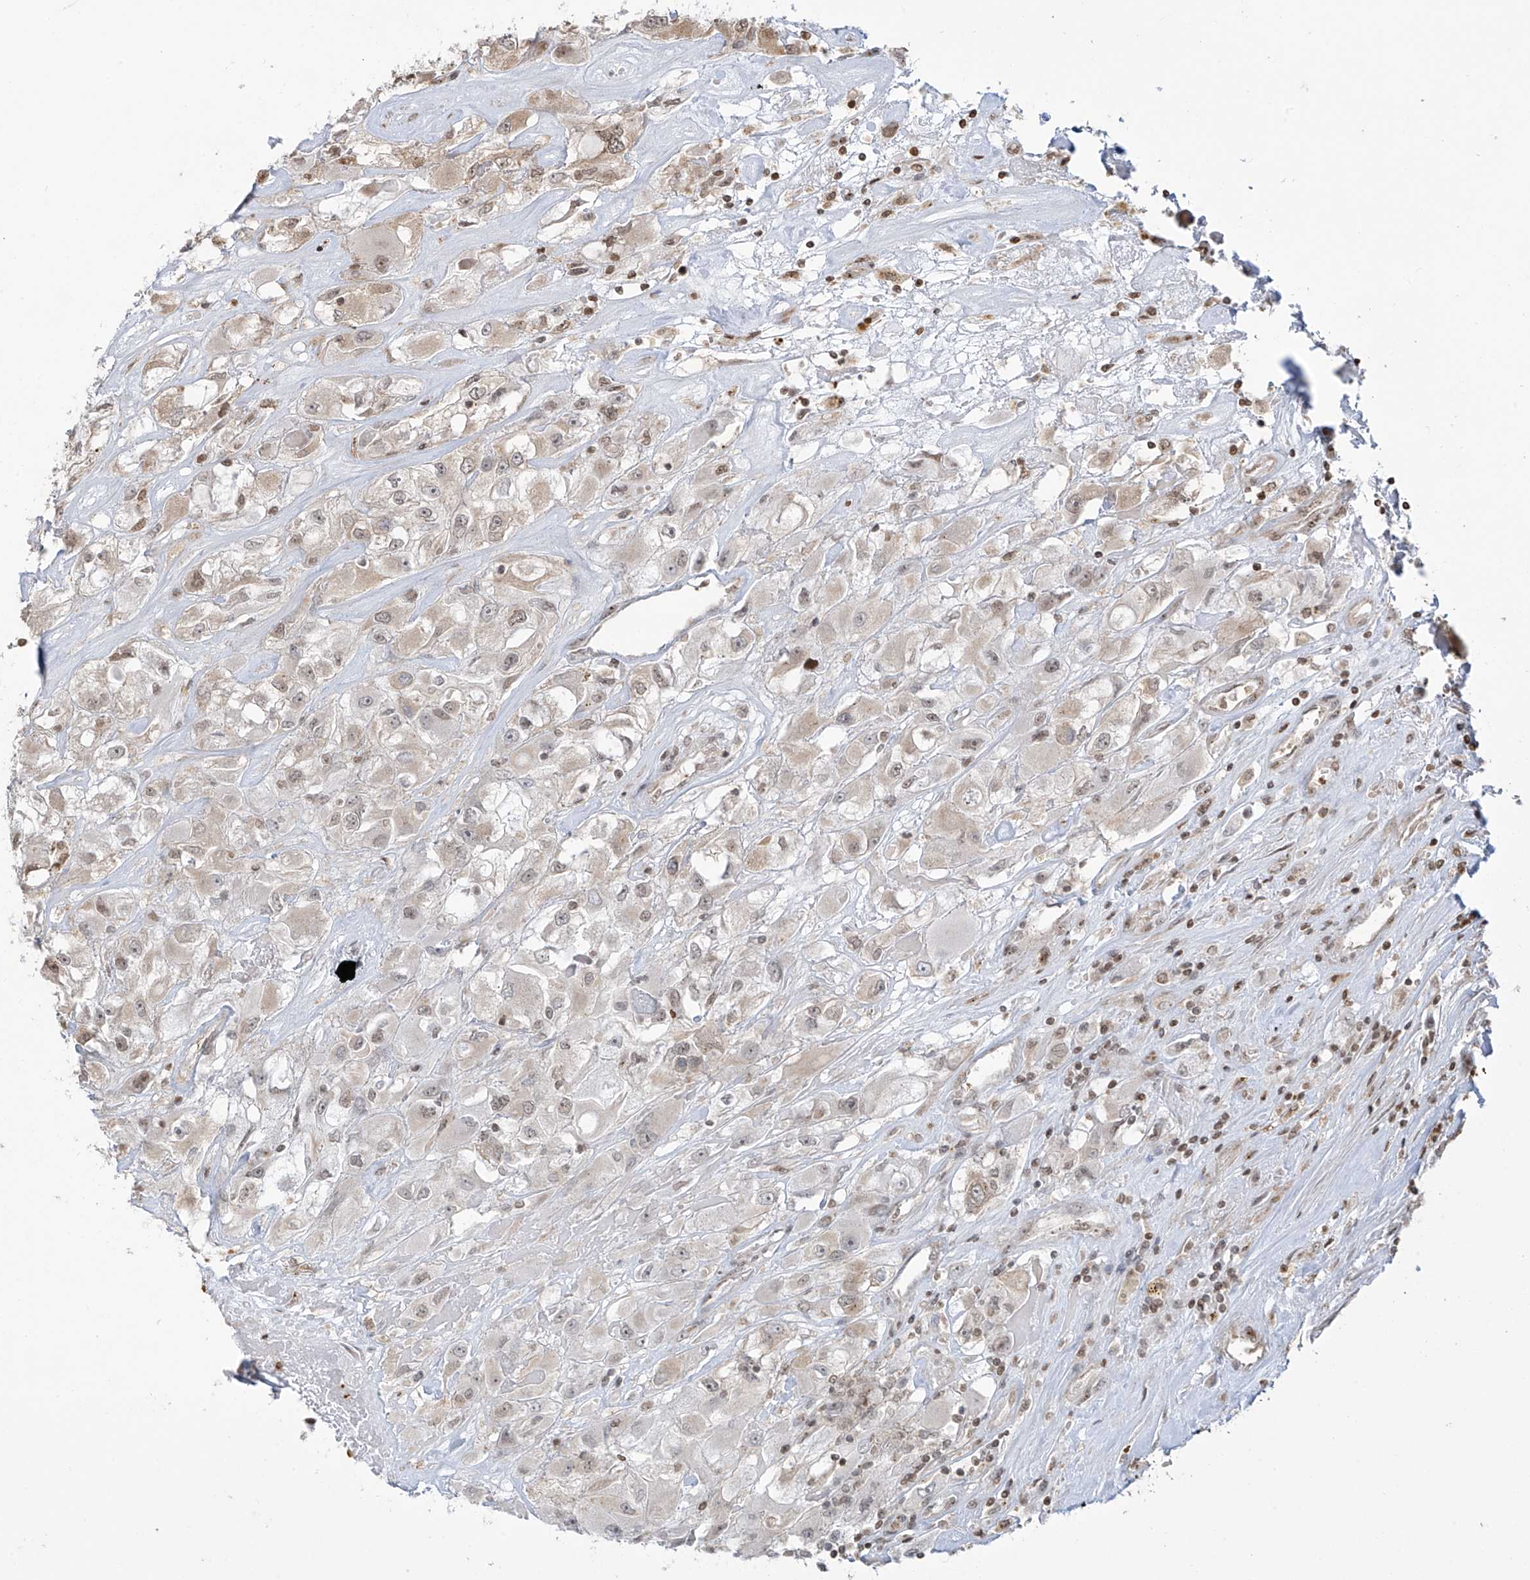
{"staining": {"intensity": "negative", "quantity": "none", "location": "none"}, "tissue": "renal cancer", "cell_type": "Tumor cells", "image_type": "cancer", "snomed": [{"axis": "morphology", "description": "Adenocarcinoma, NOS"}, {"axis": "topography", "description": "Kidney"}], "caption": "A histopathology image of human renal adenocarcinoma is negative for staining in tumor cells. The staining was performed using DAB to visualize the protein expression in brown, while the nuclei were stained in blue with hematoxylin (Magnification: 20x).", "gene": "VMP1", "patient": {"sex": "female", "age": 52}}